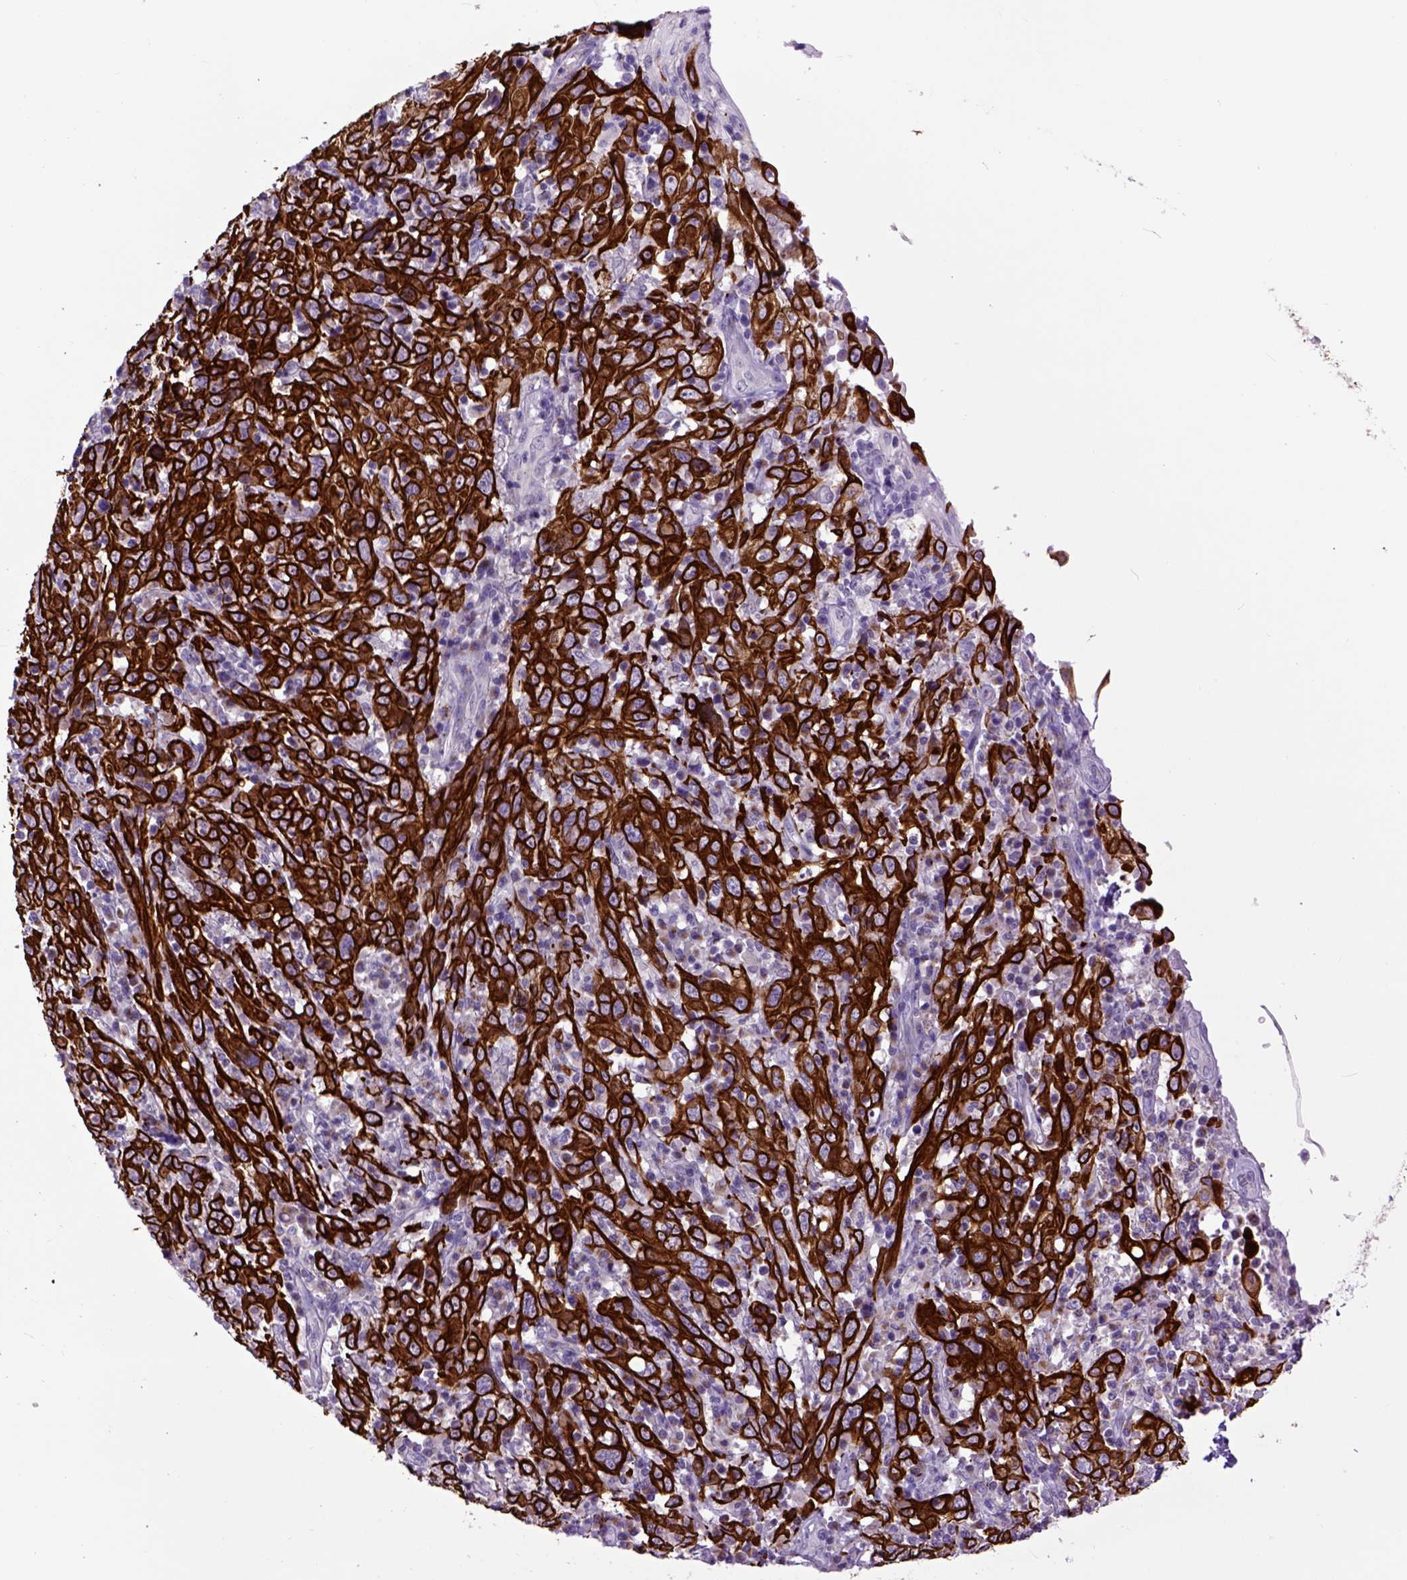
{"staining": {"intensity": "strong", "quantity": "25%-75%", "location": "cytoplasmic/membranous"}, "tissue": "cervical cancer", "cell_type": "Tumor cells", "image_type": "cancer", "snomed": [{"axis": "morphology", "description": "Squamous cell carcinoma, NOS"}, {"axis": "topography", "description": "Cervix"}], "caption": "This is a micrograph of immunohistochemistry staining of squamous cell carcinoma (cervical), which shows strong expression in the cytoplasmic/membranous of tumor cells.", "gene": "RAB25", "patient": {"sex": "female", "age": 46}}